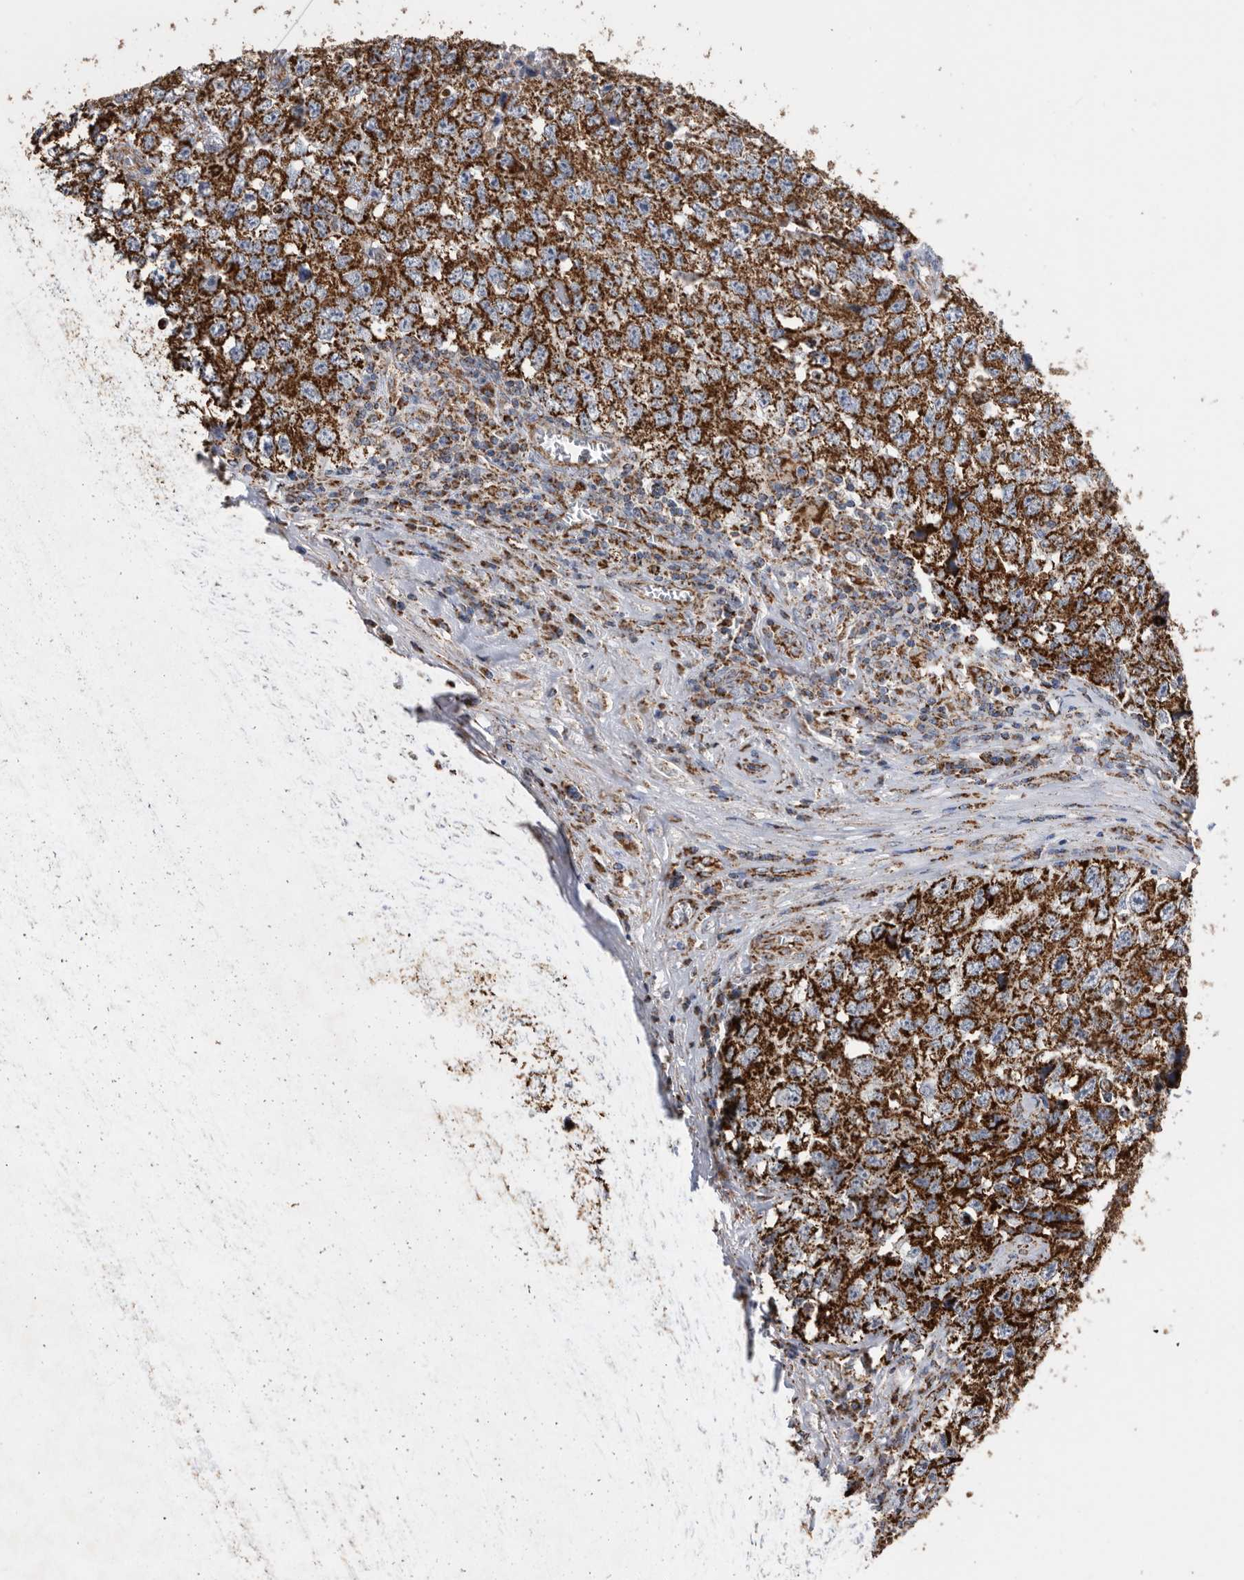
{"staining": {"intensity": "strong", "quantity": ">75%", "location": "cytoplasmic/membranous"}, "tissue": "testis cancer", "cell_type": "Tumor cells", "image_type": "cancer", "snomed": [{"axis": "morphology", "description": "Seminoma, NOS"}, {"axis": "morphology", "description": "Carcinoma, Embryonal, NOS"}, {"axis": "topography", "description": "Testis"}], "caption": "Testis cancer was stained to show a protein in brown. There is high levels of strong cytoplasmic/membranous staining in approximately >75% of tumor cells. (IHC, brightfield microscopy, high magnification).", "gene": "WFDC1", "patient": {"sex": "male", "age": 43}}